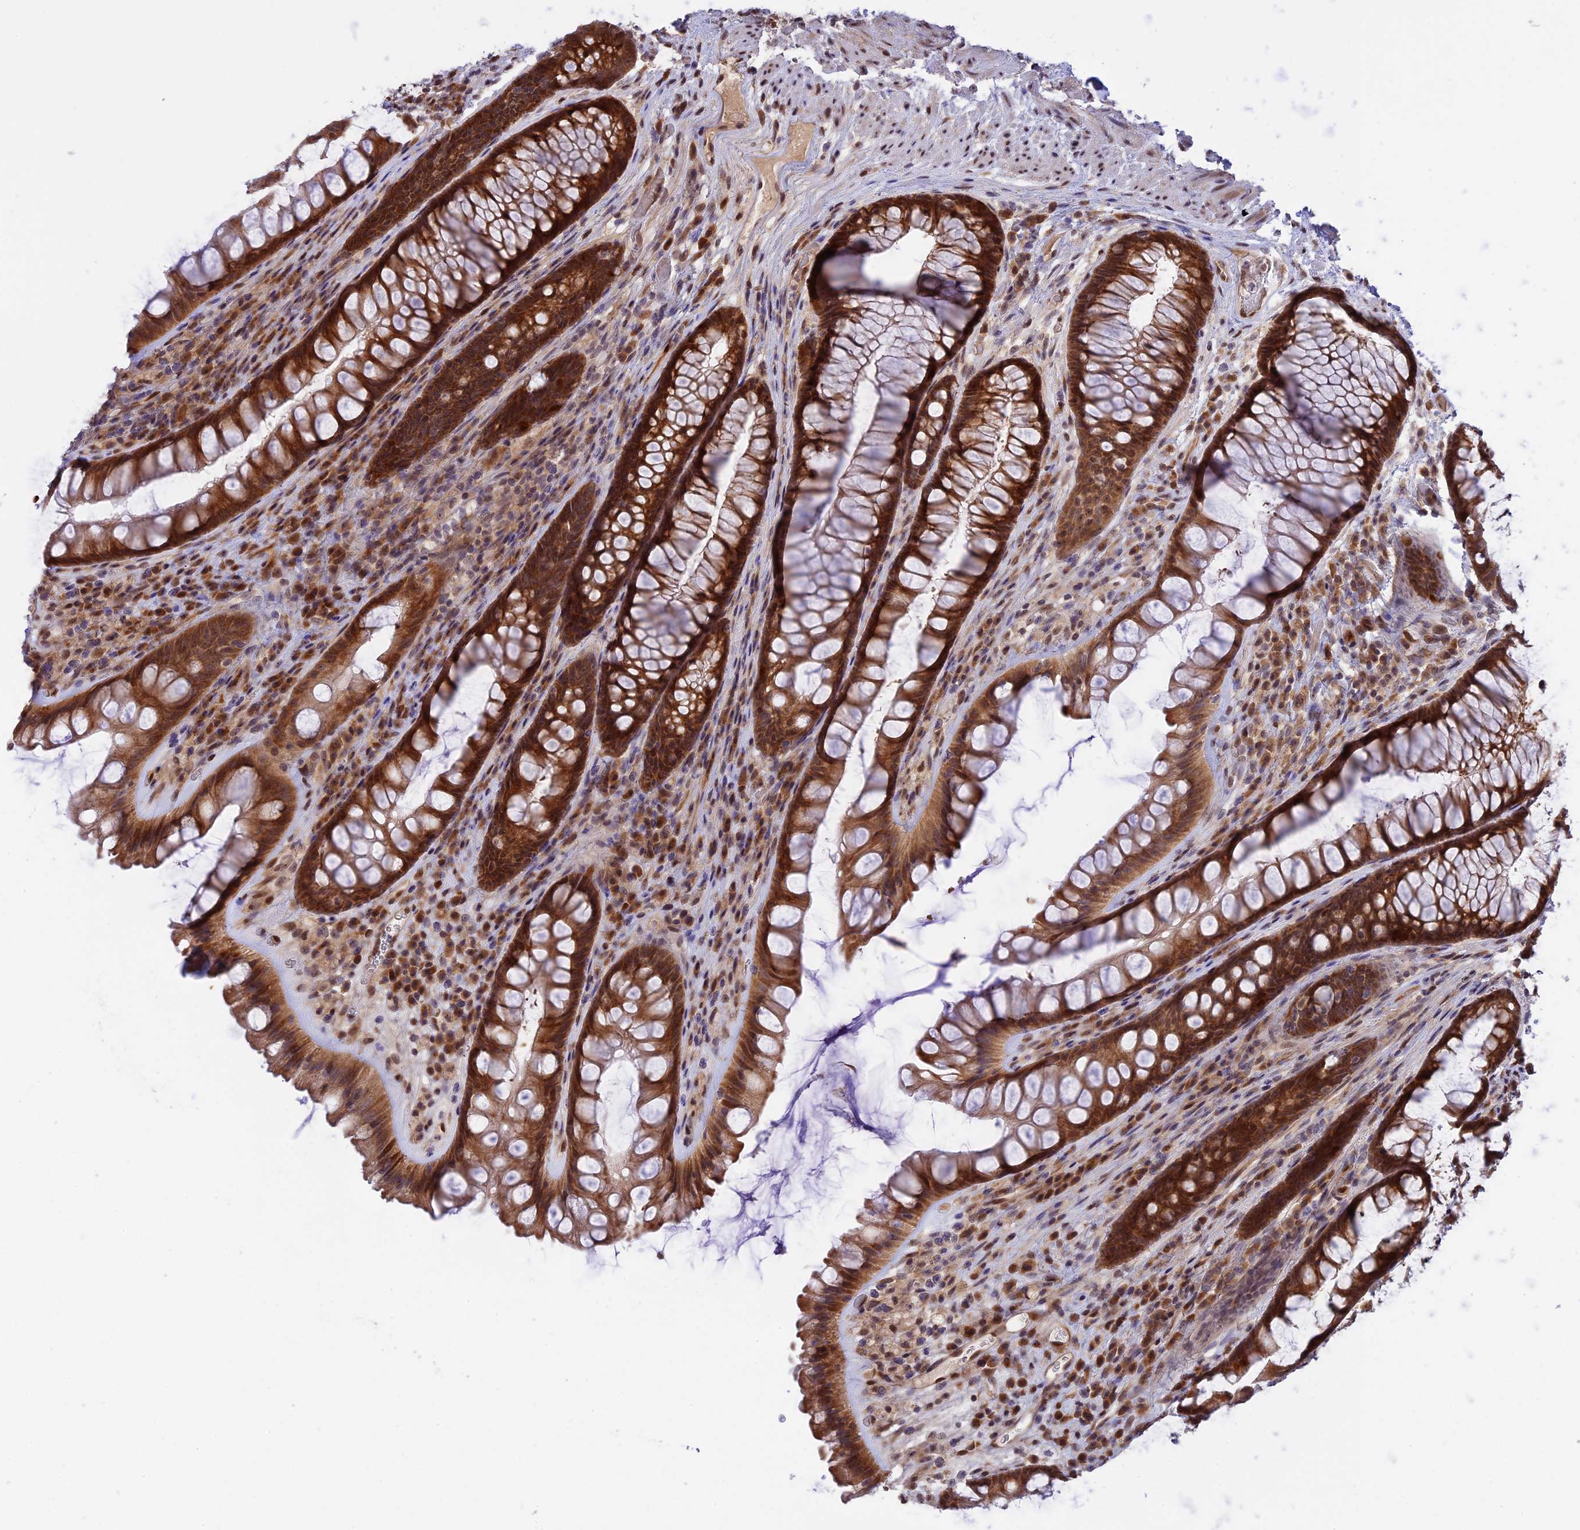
{"staining": {"intensity": "strong", "quantity": ">75%", "location": "cytoplasmic/membranous,nuclear"}, "tissue": "rectum", "cell_type": "Glandular cells", "image_type": "normal", "snomed": [{"axis": "morphology", "description": "Normal tissue, NOS"}, {"axis": "topography", "description": "Rectum"}], "caption": "Protein expression analysis of normal human rectum reveals strong cytoplasmic/membranous,nuclear positivity in approximately >75% of glandular cells. The staining was performed using DAB (3,3'-diaminobenzidine), with brown indicating positive protein expression. Nuclei are stained blue with hematoxylin.", "gene": "ZNF428", "patient": {"sex": "male", "age": 74}}